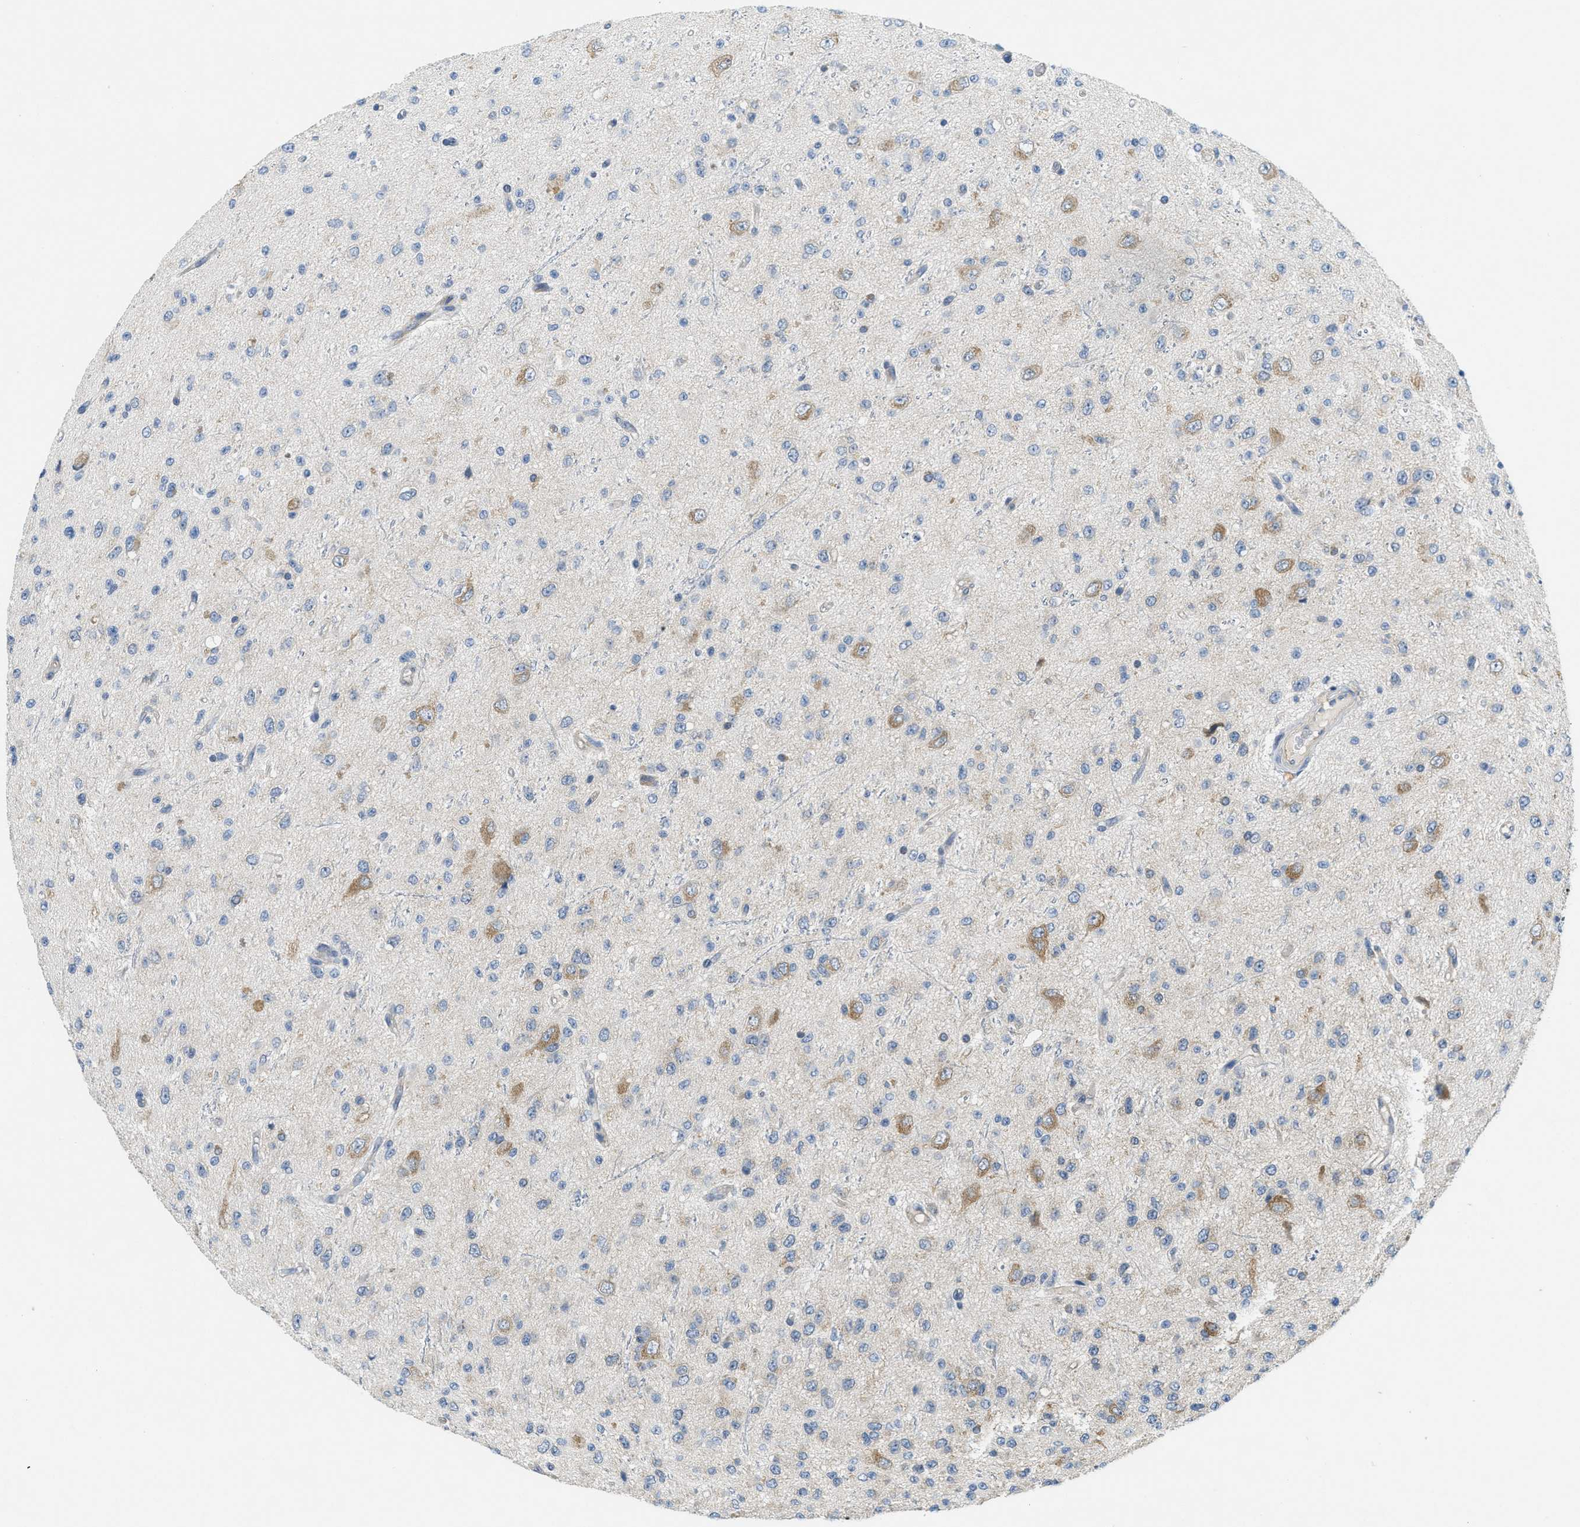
{"staining": {"intensity": "weak", "quantity": "<25%", "location": "cytoplasmic/membranous"}, "tissue": "glioma", "cell_type": "Tumor cells", "image_type": "cancer", "snomed": [{"axis": "morphology", "description": "Glioma, malignant, High grade"}, {"axis": "topography", "description": "pancreas cauda"}], "caption": "A micrograph of human malignant glioma (high-grade) is negative for staining in tumor cells.", "gene": "ZFYVE9", "patient": {"sex": "male", "age": 60}}